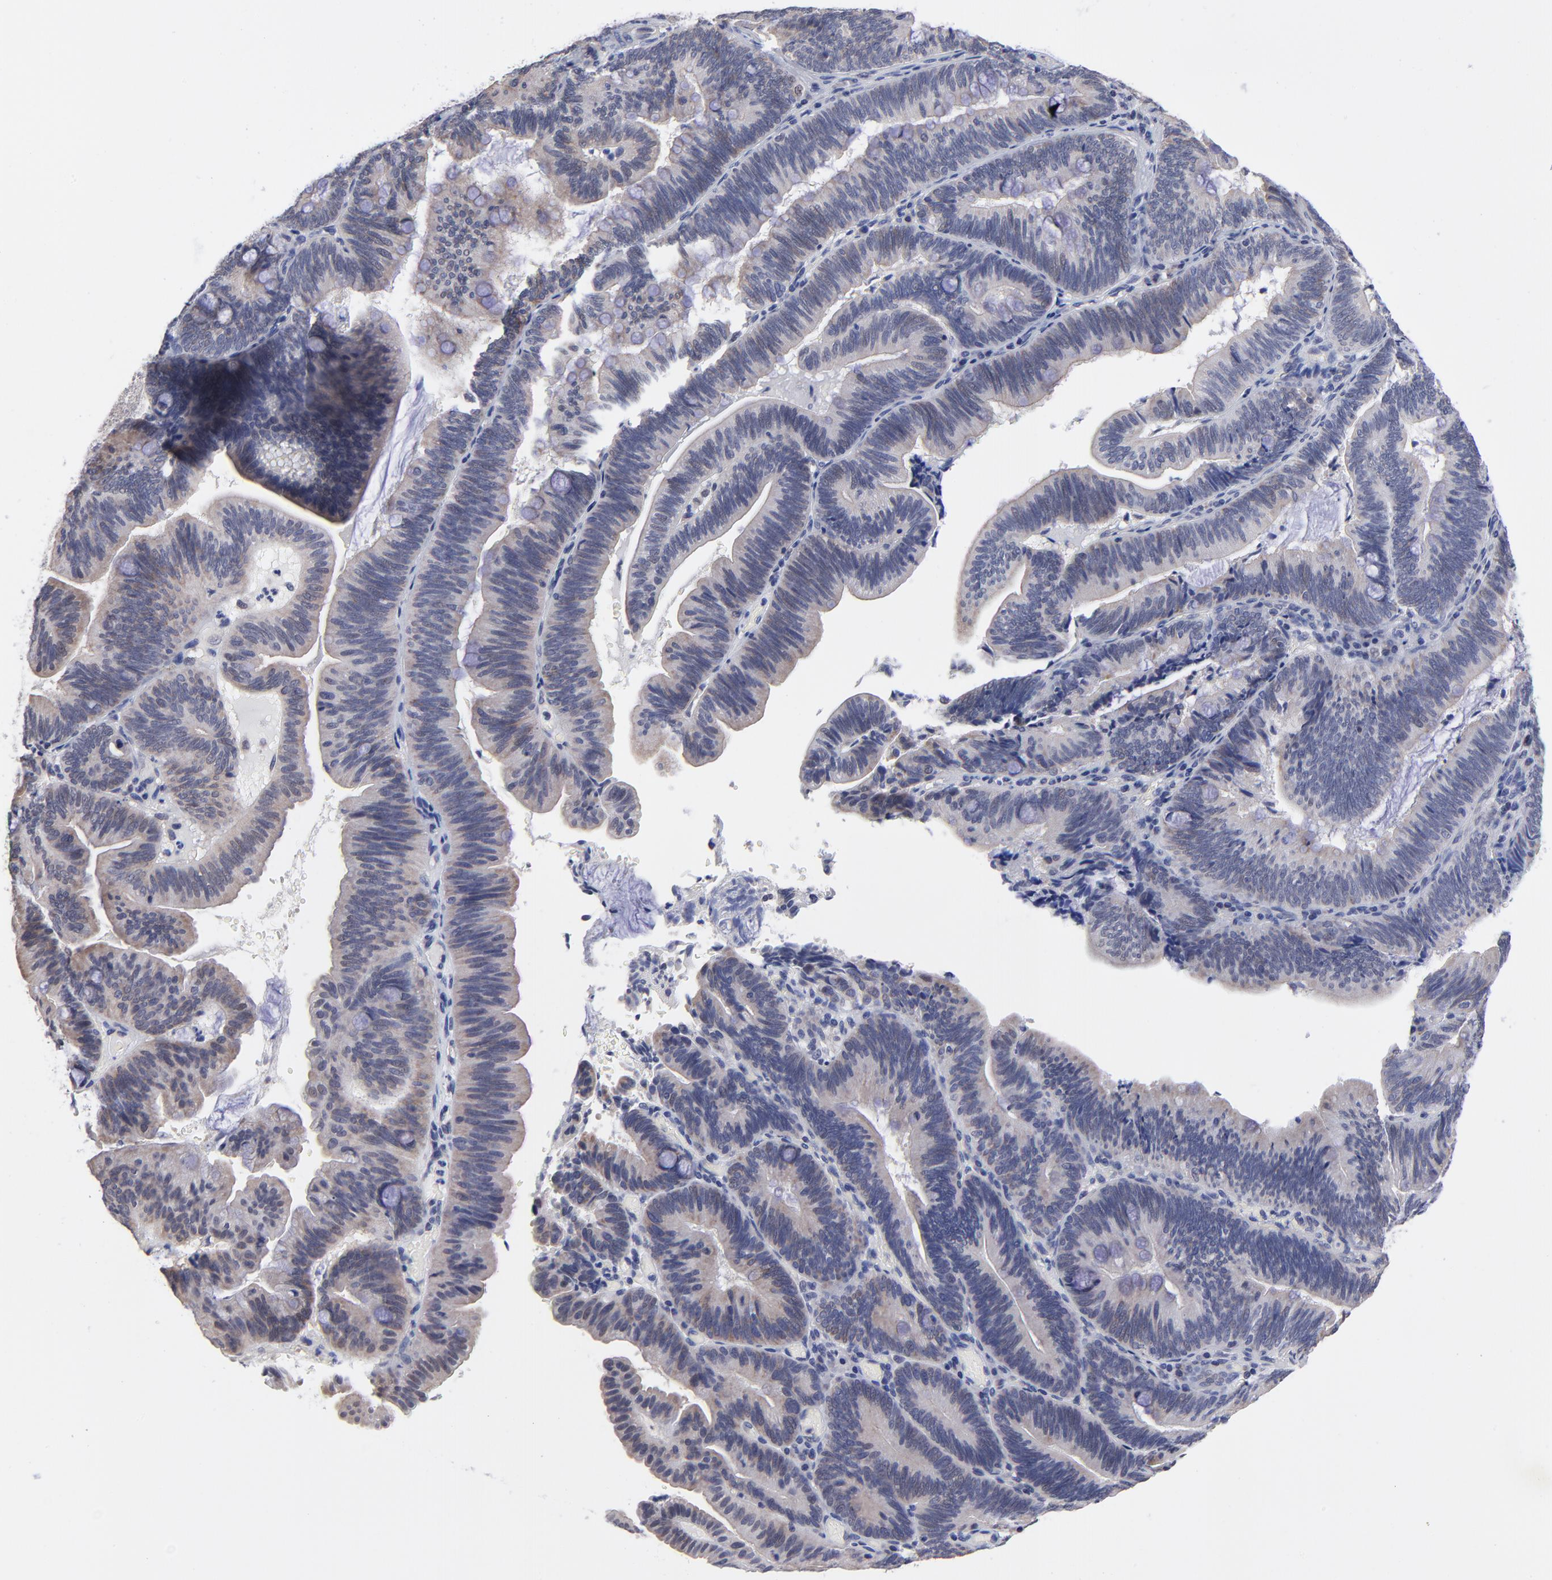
{"staining": {"intensity": "weak", "quantity": ">75%", "location": "cytoplasmic/membranous"}, "tissue": "pancreatic cancer", "cell_type": "Tumor cells", "image_type": "cancer", "snomed": [{"axis": "morphology", "description": "Adenocarcinoma, NOS"}, {"axis": "topography", "description": "Pancreas"}], "caption": "Immunohistochemical staining of pancreatic cancer demonstrates low levels of weak cytoplasmic/membranous protein expression in about >75% of tumor cells.", "gene": "FBXO8", "patient": {"sex": "male", "age": 82}}